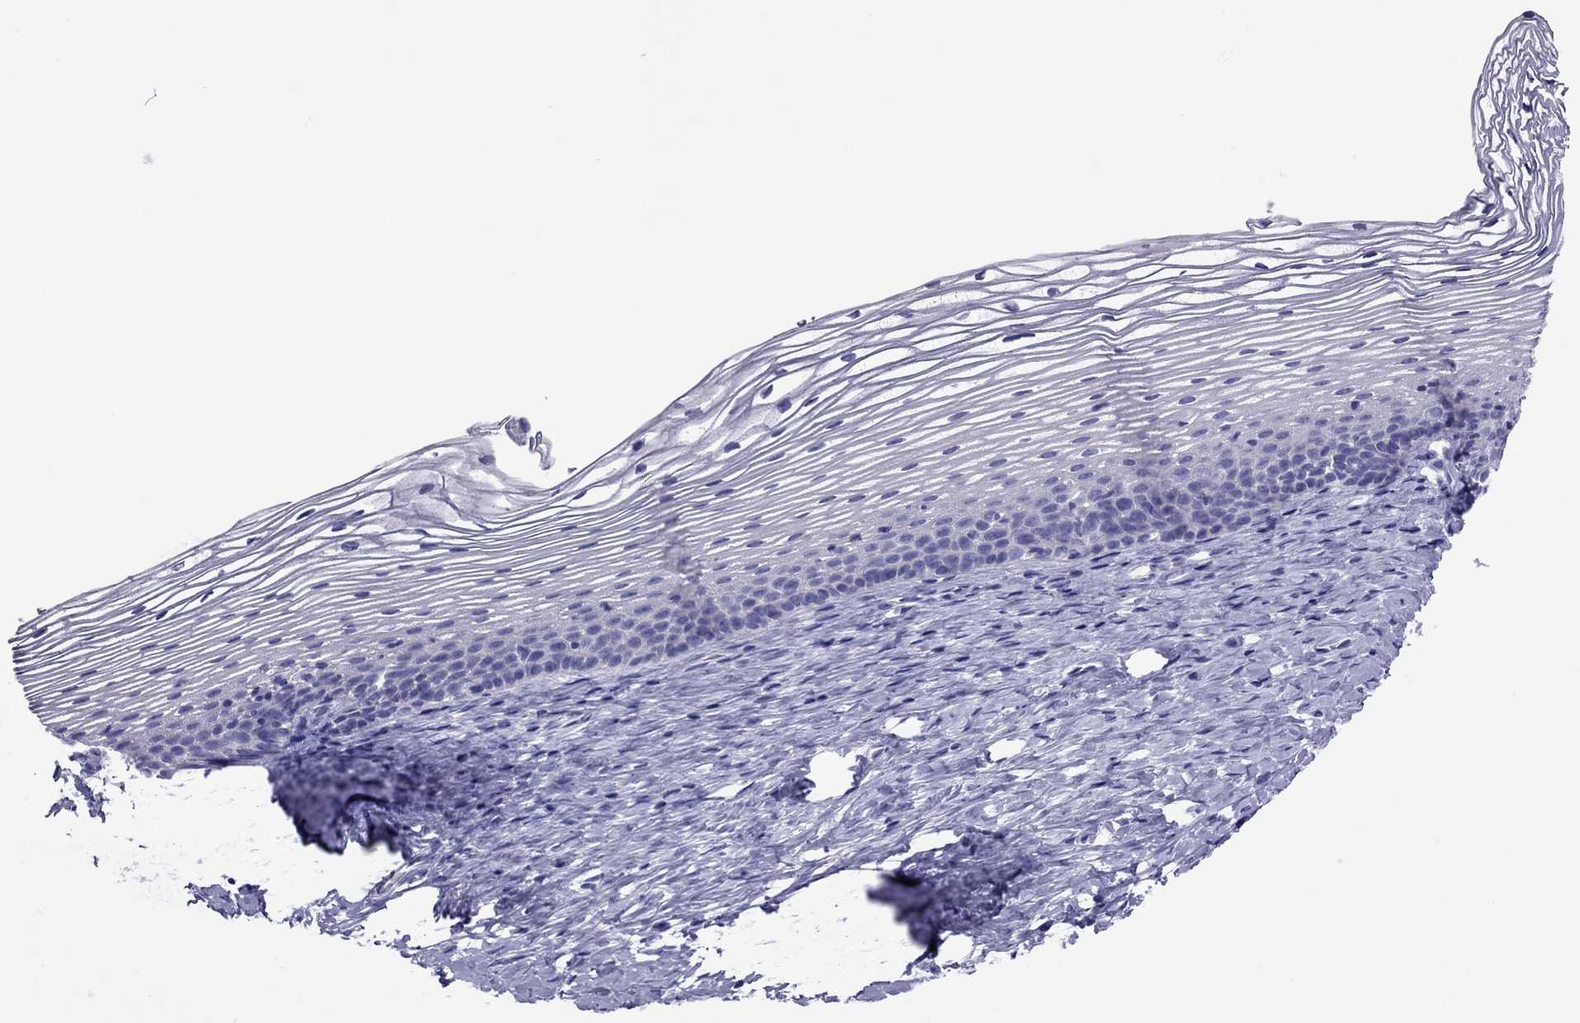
{"staining": {"intensity": "negative", "quantity": "none", "location": "none"}, "tissue": "cervix", "cell_type": "Glandular cells", "image_type": "normal", "snomed": [{"axis": "morphology", "description": "Normal tissue, NOS"}, {"axis": "topography", "description": "Cervix"}], "caption": "Immunohistochemistry image of normal cervix: human cervix stained with DAB (3,3'-diaminobenzidine) demonstrates no significant protein staining in glandular cells. (DAB immunohistochemistry (IHC) with hematoxylin counter stain).", "gene": "MYL11", "patient": {"sex": "female", "age": 39}}